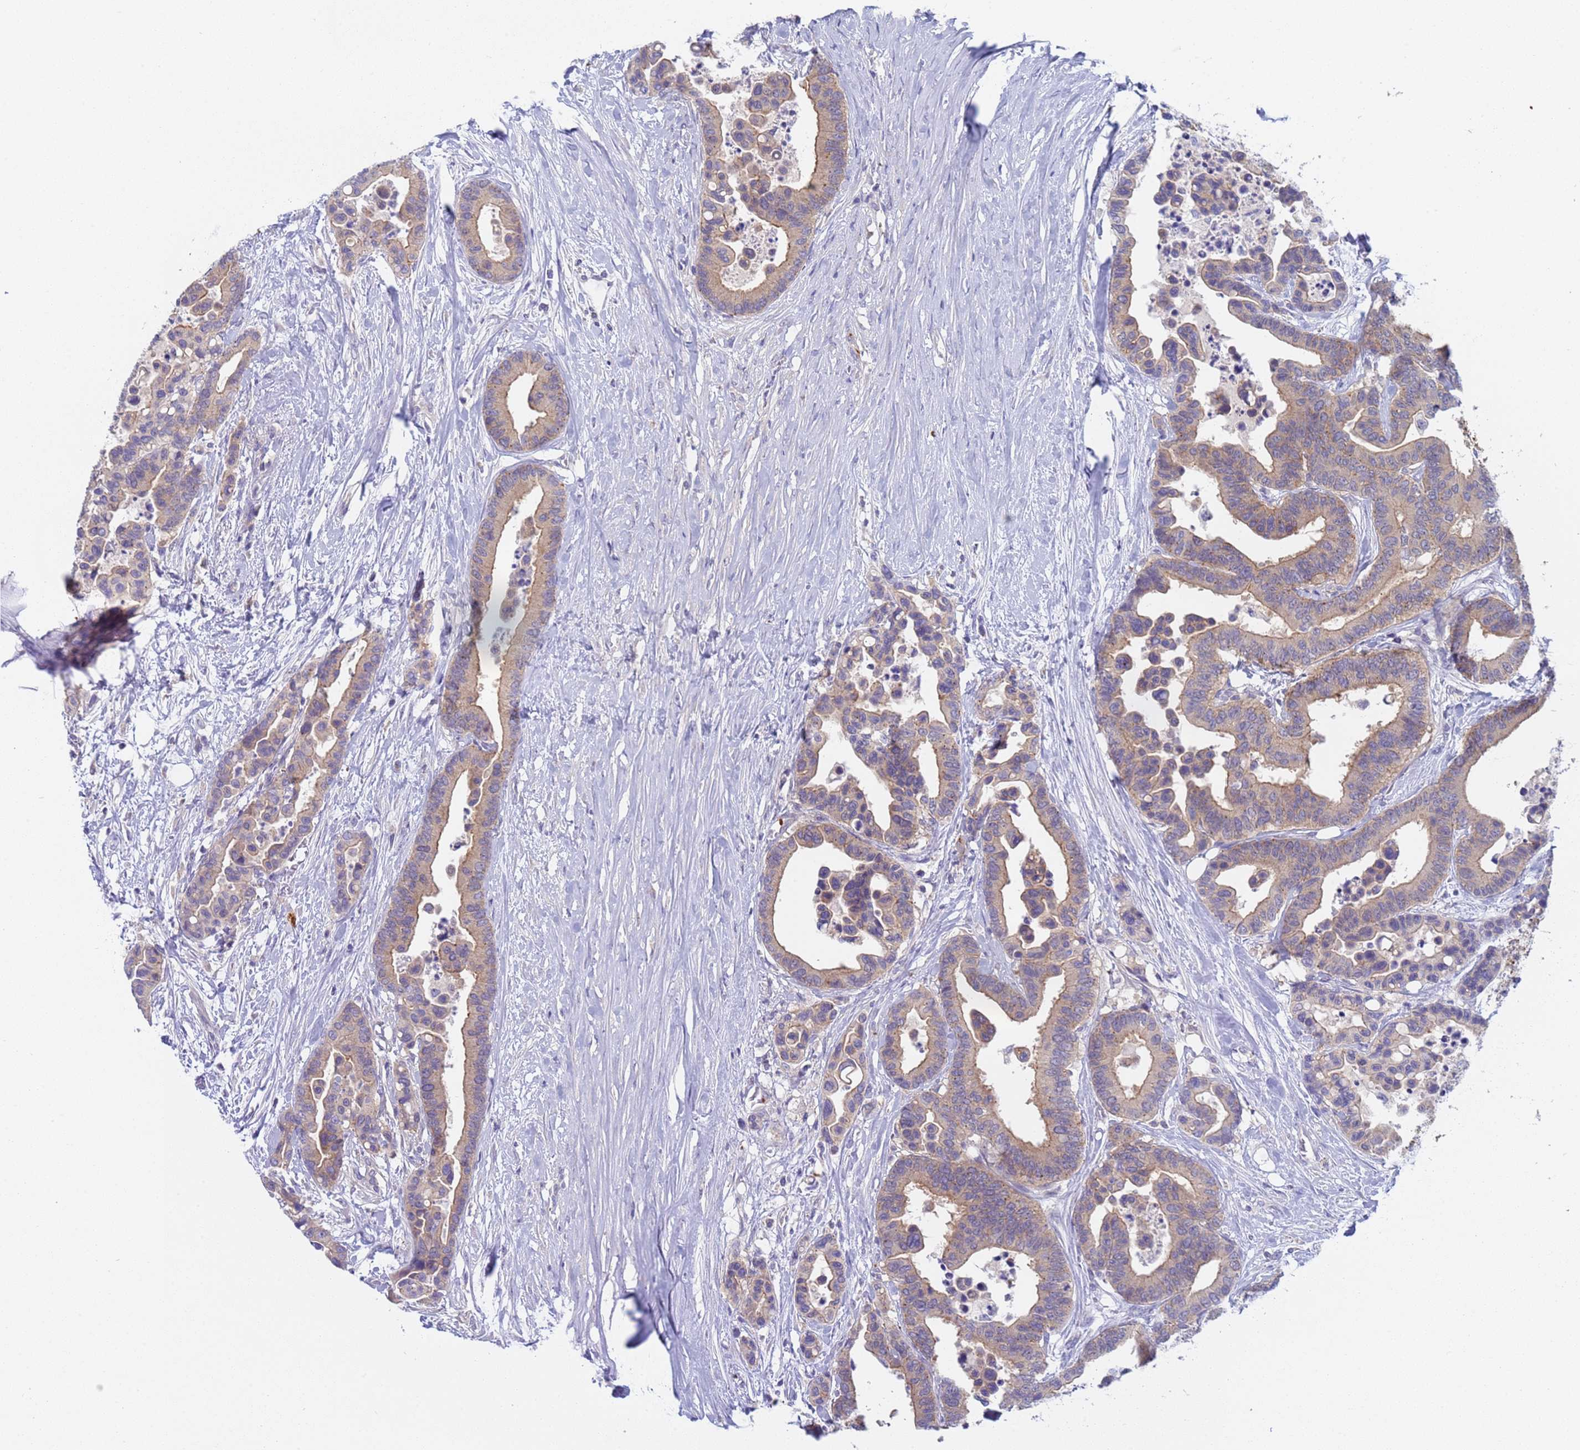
{"staining": {"intensity": "weak", "quantity": ">75%", "location": "cytoplasmic/membranous"}, "tissue": "colorectal cancer", "cell_type": "Tumor cells", "image_type": "cancer", "snomed": [{"axis": "morphology", "description": "Adenocarcinoma, NOS"}, {"axis": "topography", "description": "Colon"}], "caption": "Colorectal cancer (adenocarcinoma) stained with a brown dye exhibits weak cytoplasmic/membranous positive positivity in about >75% of tumor cells.", "gene": "CAPN7", "patient": {"sex": "male", "age": 82}}